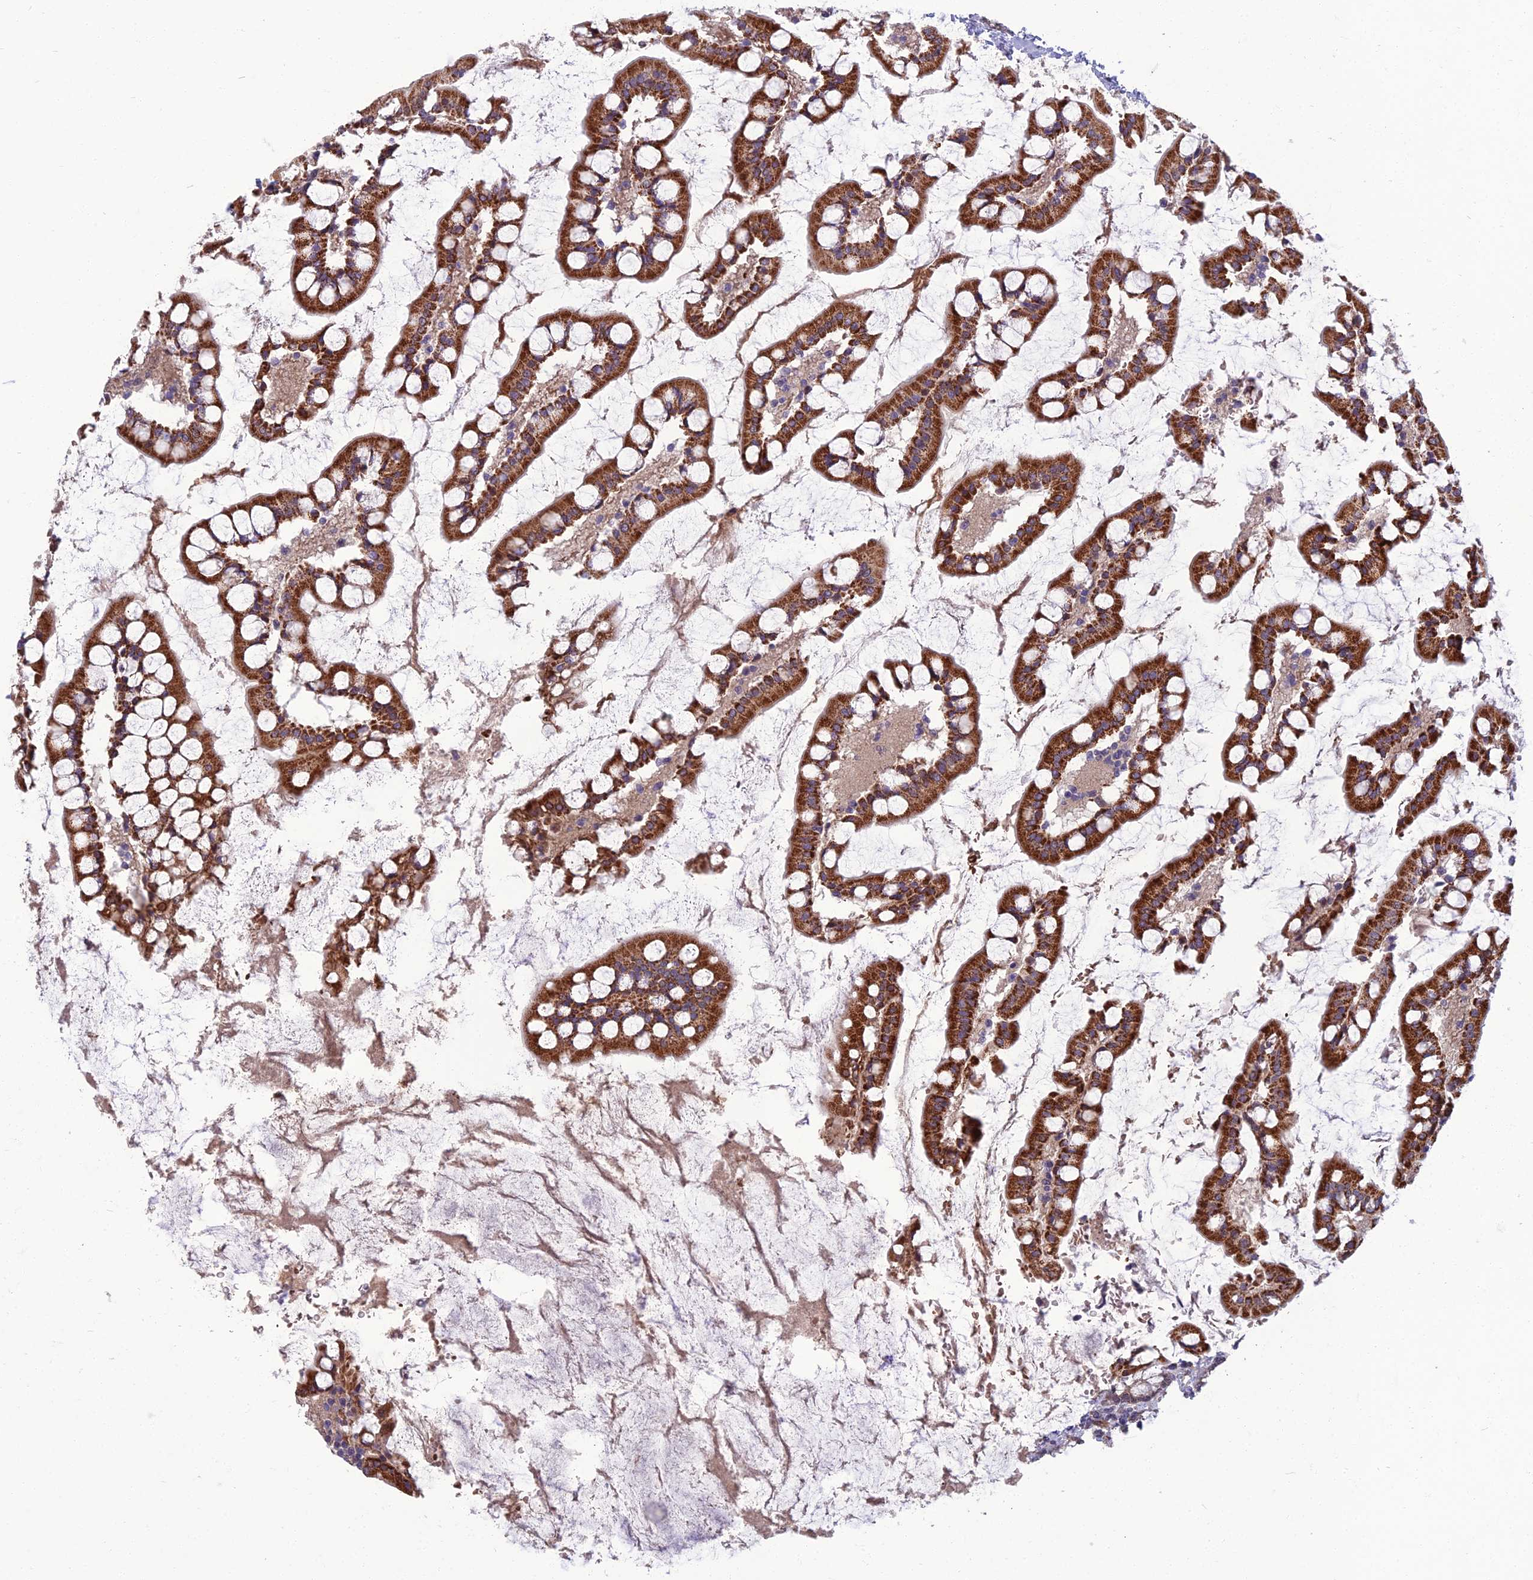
{"staining": {"intensity": "strong", "quantity": ">75%", "location": "cytoplasmic/membranous,nuclear"}, "tissue": "small intestine", "cell_type": "Glandular cells", "image_type": "normal", "snomed": [{"axis": "morphology", "description": "Normal tissue, NOS"}, {"axis": "topography", "description": "Small intestine"}], "caption": "Immunohistochemistry of unremarkable human small intestine shows high levels of strong cytoplasmic/membranous,nuclear staining in about >75% of glandular cells. The staining was performed using DAB (3,3'-diaminobenzidine), with brown indicating positive protein expression. Nuclei are stained blue with hematoxylin.", "gene": "GIPC1", "patient": {"sex": "male", "age": 52}}